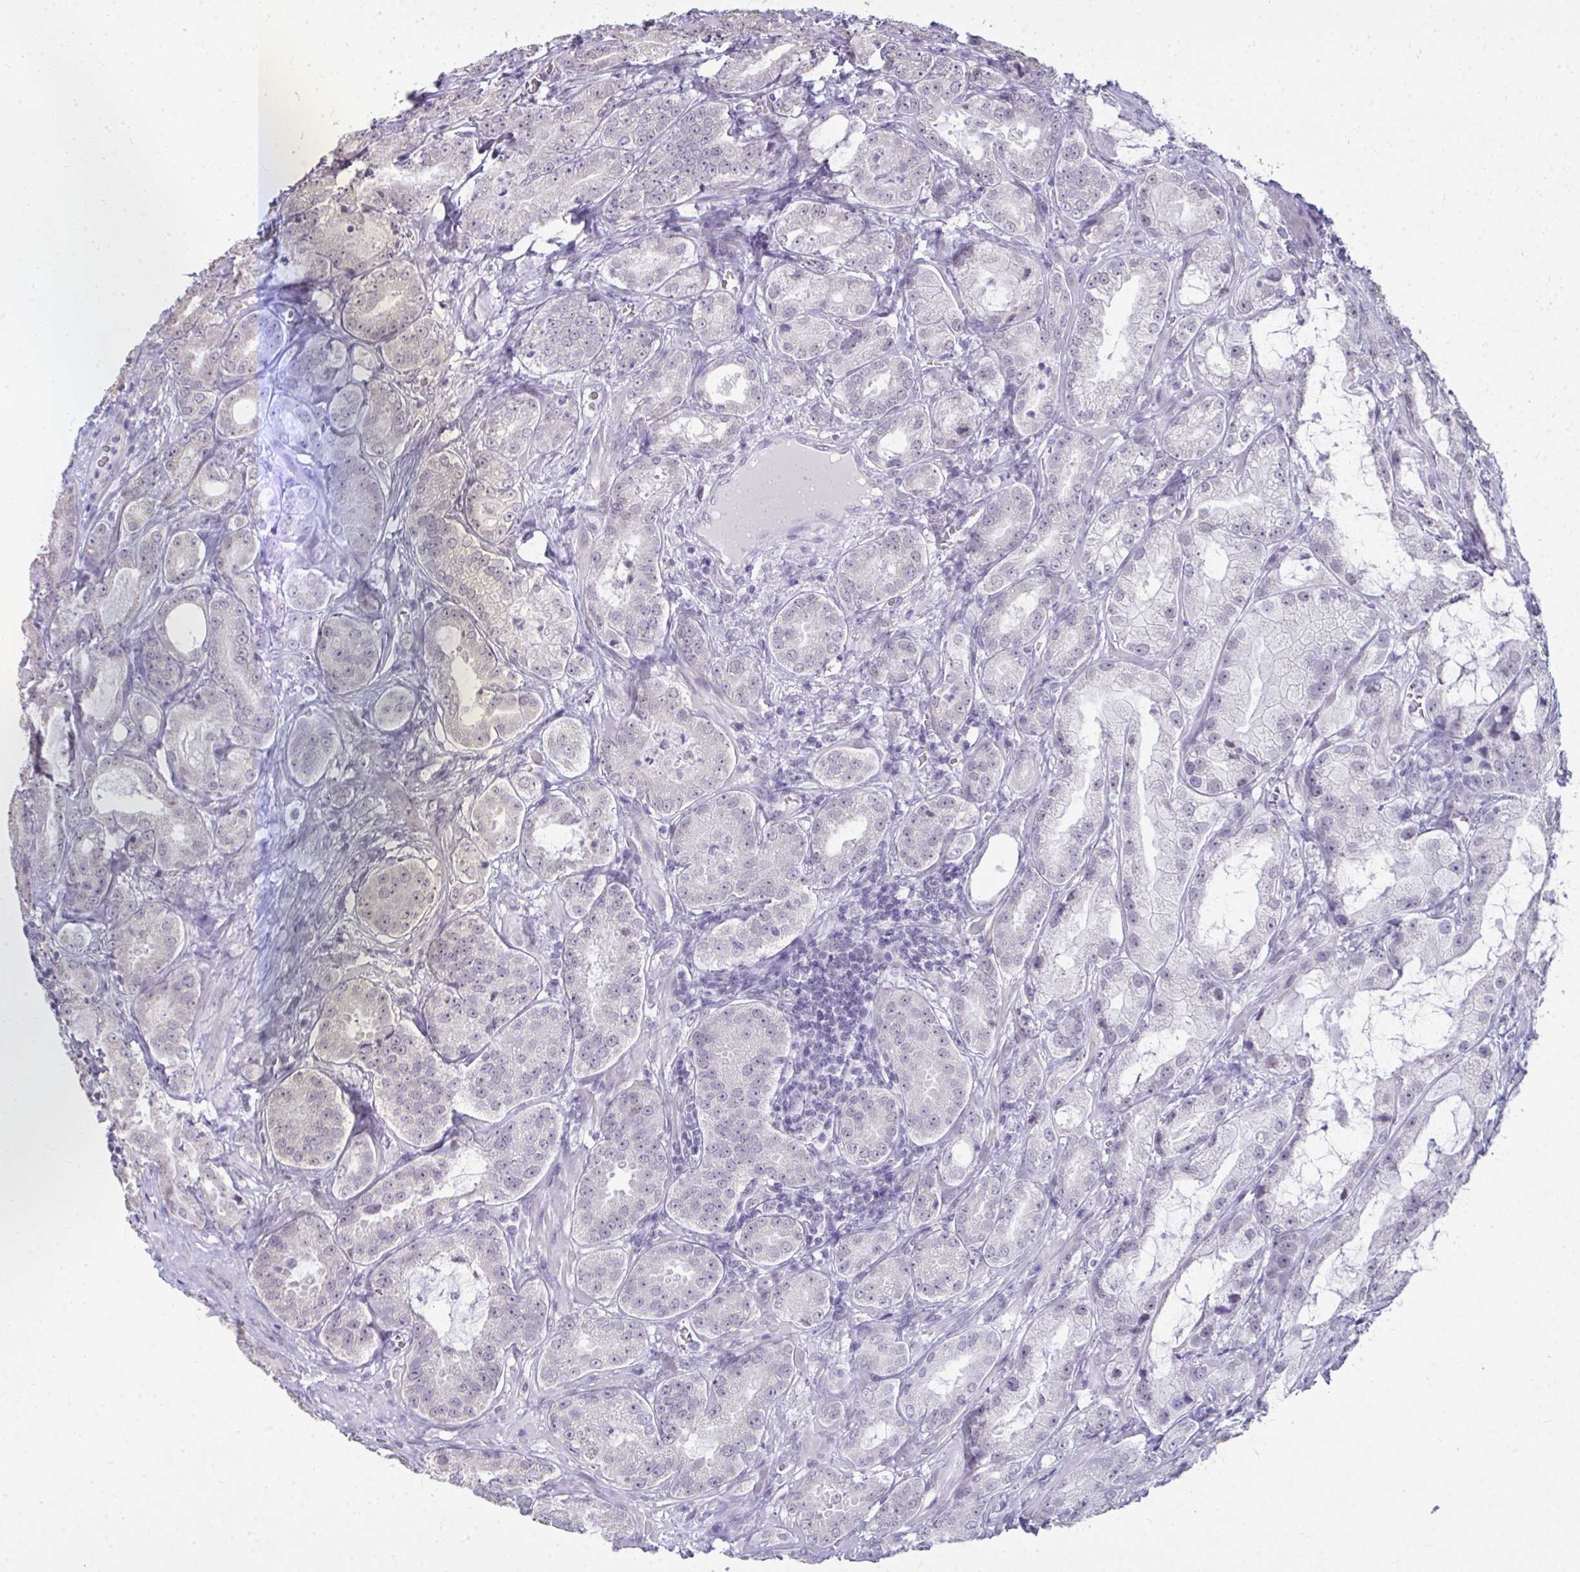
{"staining": {"intensity": "negative", "quantity": "none", "location": "none"}, "tissue": "prostate cancer", "cell_type": "Tumor cells", "image_type": "cancer", "snomed": [{"axis": "morphology", "description": "Adenocarcinoma, High grade"}, {"axis": "topography", "description": "Prostate"}], "caption": "Immunohistochemical staining of prostate cancer exhibits no significant expression in tumor cells.", "gene": "NPPA", "patient": {"sex": "male", "age": 64}}